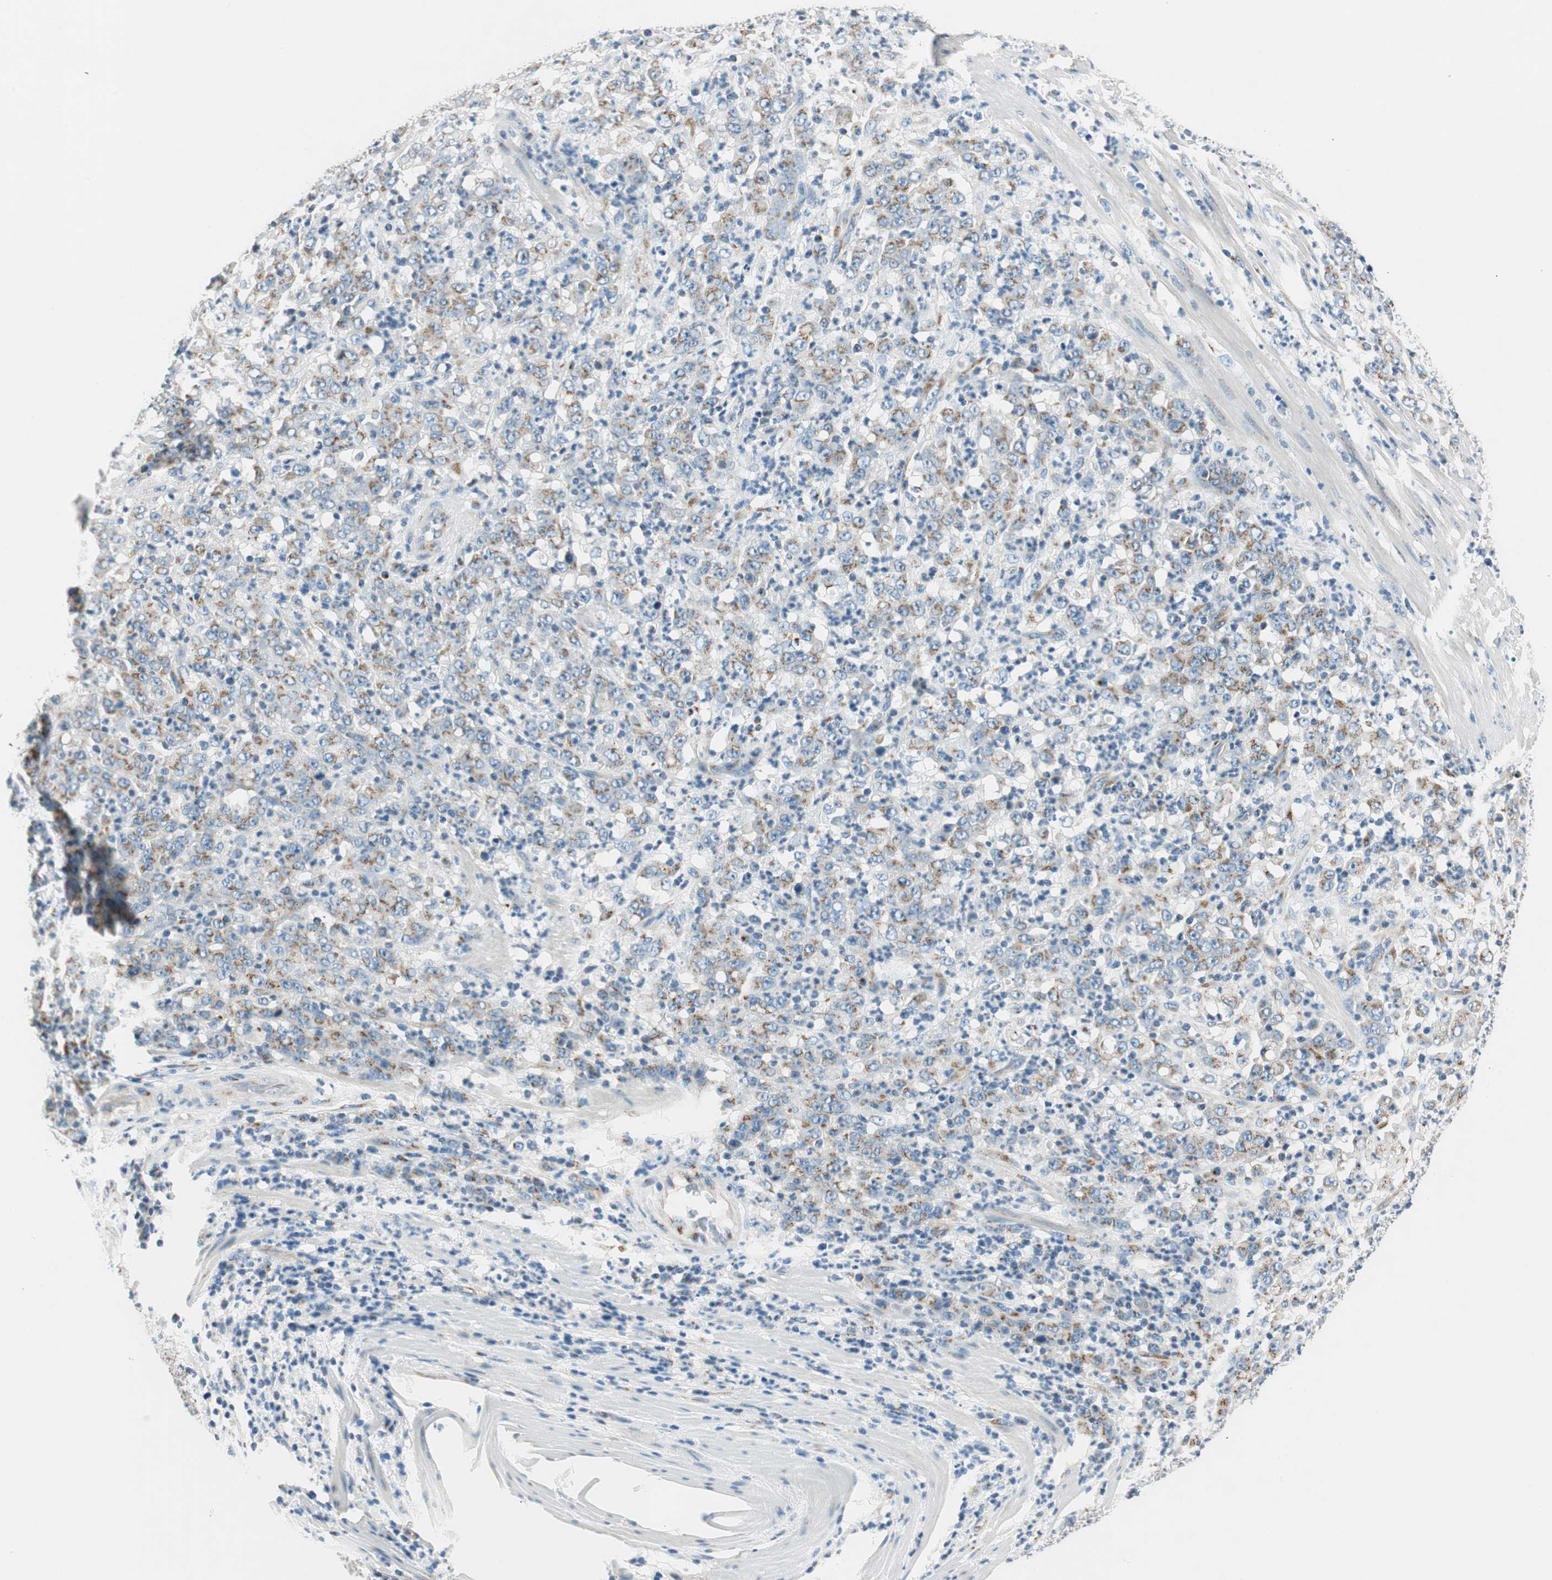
{"staining": {"intensity": "moderate", "quantity": "25%-75%", "location": "cytoplasmic/membranous"}, "tissue": "stomach cancer", "cell_type": "Tumor cells", "image_type": "cancer", "snomed": [{"axis": "morphology", "description": "Adenocarcinoma, NOS"}, {"axis": "topography", "description": "Stomach, lower"}], "caption": "Immunohistochemistry (IHC) (DAB (3,3'-diaminobenzidine)) staining of stomach cancer reveals moderate cytoplasmic/membranous protein positivity in approximately 25%-75% of tumor cells.", "gene": "TMF1", "patient": {"sex": "female", "age": 71}}